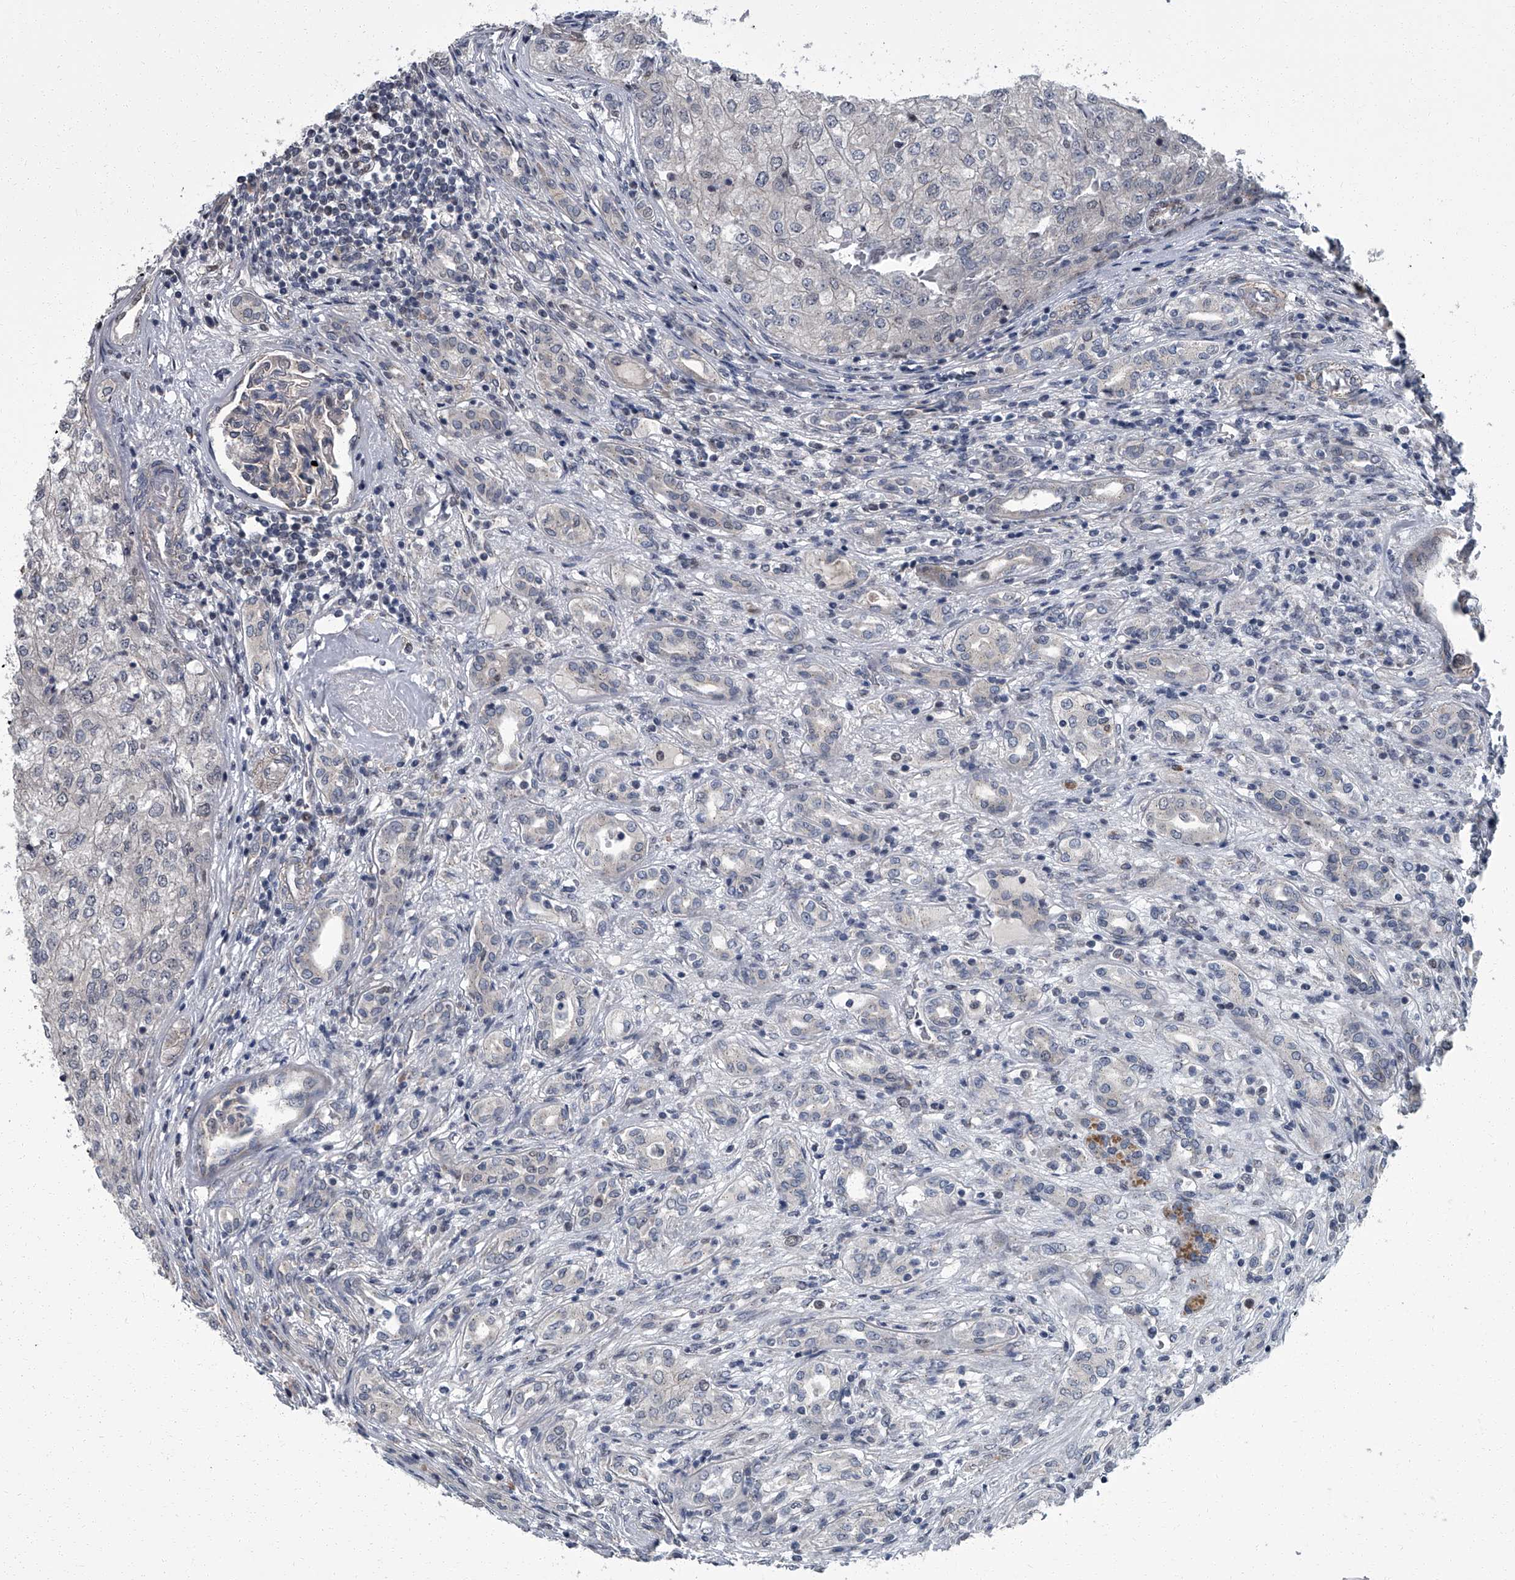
{"staining": {"intensity": "negative", "quantity": "none", "location": "none"}, "tissue": "renal cancer", "cell_type": "Tumor cells", "image_type": "cancer", "snomed": [{"axis": "morphology", "description": "Adenocarcinoma, NOS"}, {"axis": "topography", "description": "Kidney"}], "caption": "This is an immunohistochemistry (IHC) histopathology image of renal adenocarcinoma. There is no positivity in tumor cells.", "gene": "ZNF274", "patient": {"sex": "female", "age": 54}}